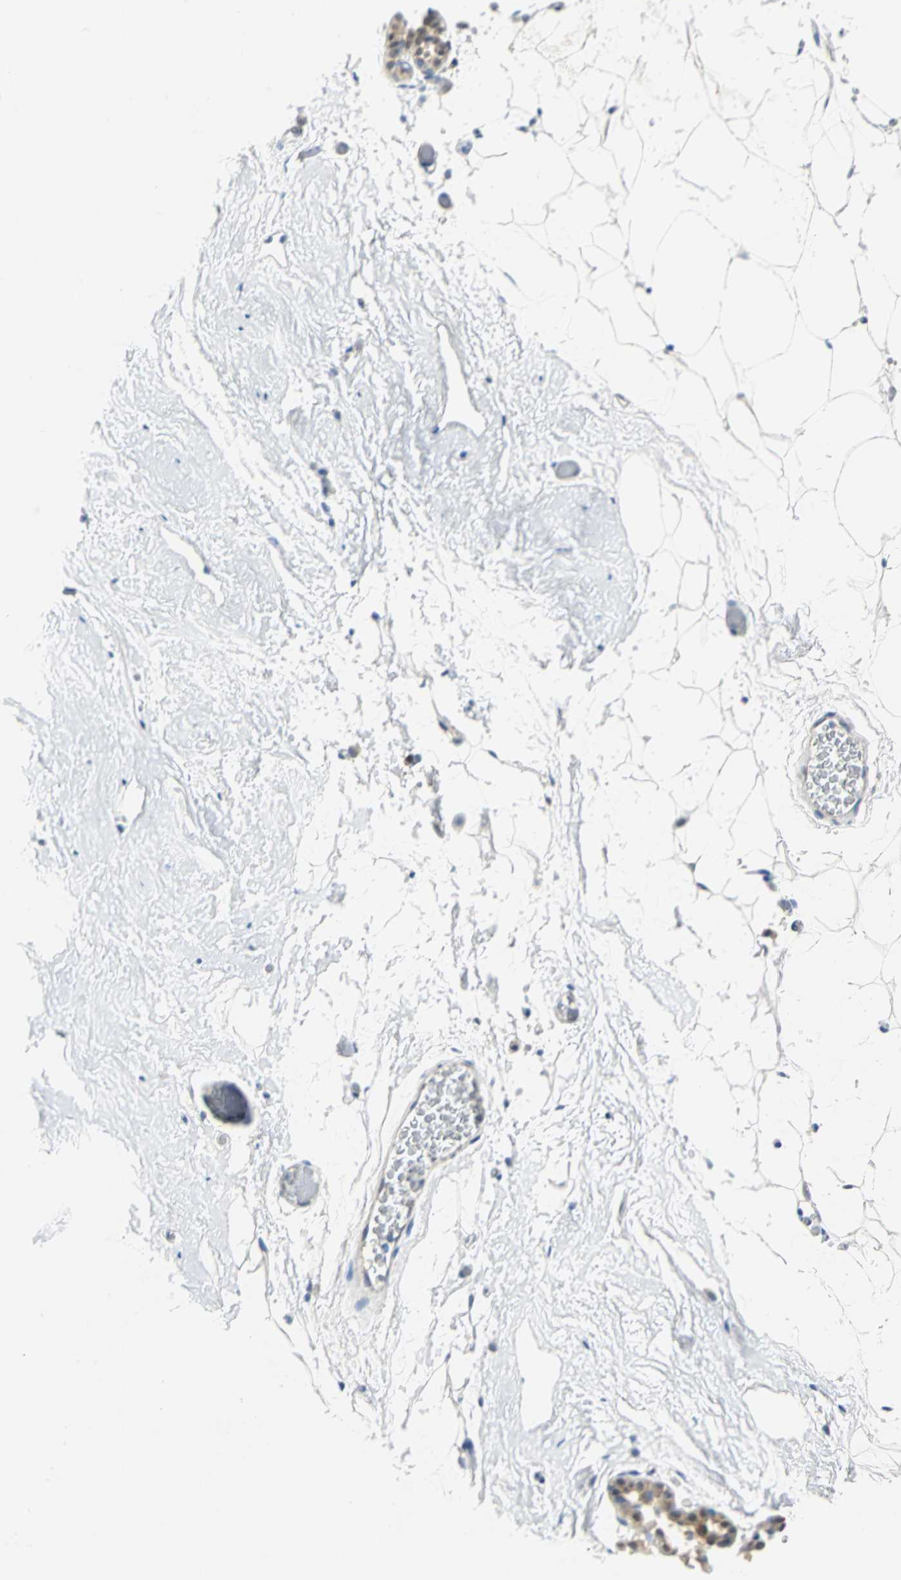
{"staining": {"intensity": "negative", "quantity": "none", "location": "none"}, "tissue": "breast", "cell_type": "Adipocytes", "image_type": "normal", "snomed": [{"axis": "morphology", "description": "Normal tissue, NOS"}, {"axis": "topography", "description": "Breast"}], "caption": "Adipocytes show no significant staining in unremarkable breast. Brightfield microscopy of immunohistochemistry (IHC) stained with DAB (brown) and hematoxylin (blue), captured at high magnification.", "gene": "PGM3", "patient": {"sex": "female", "age": 75}}